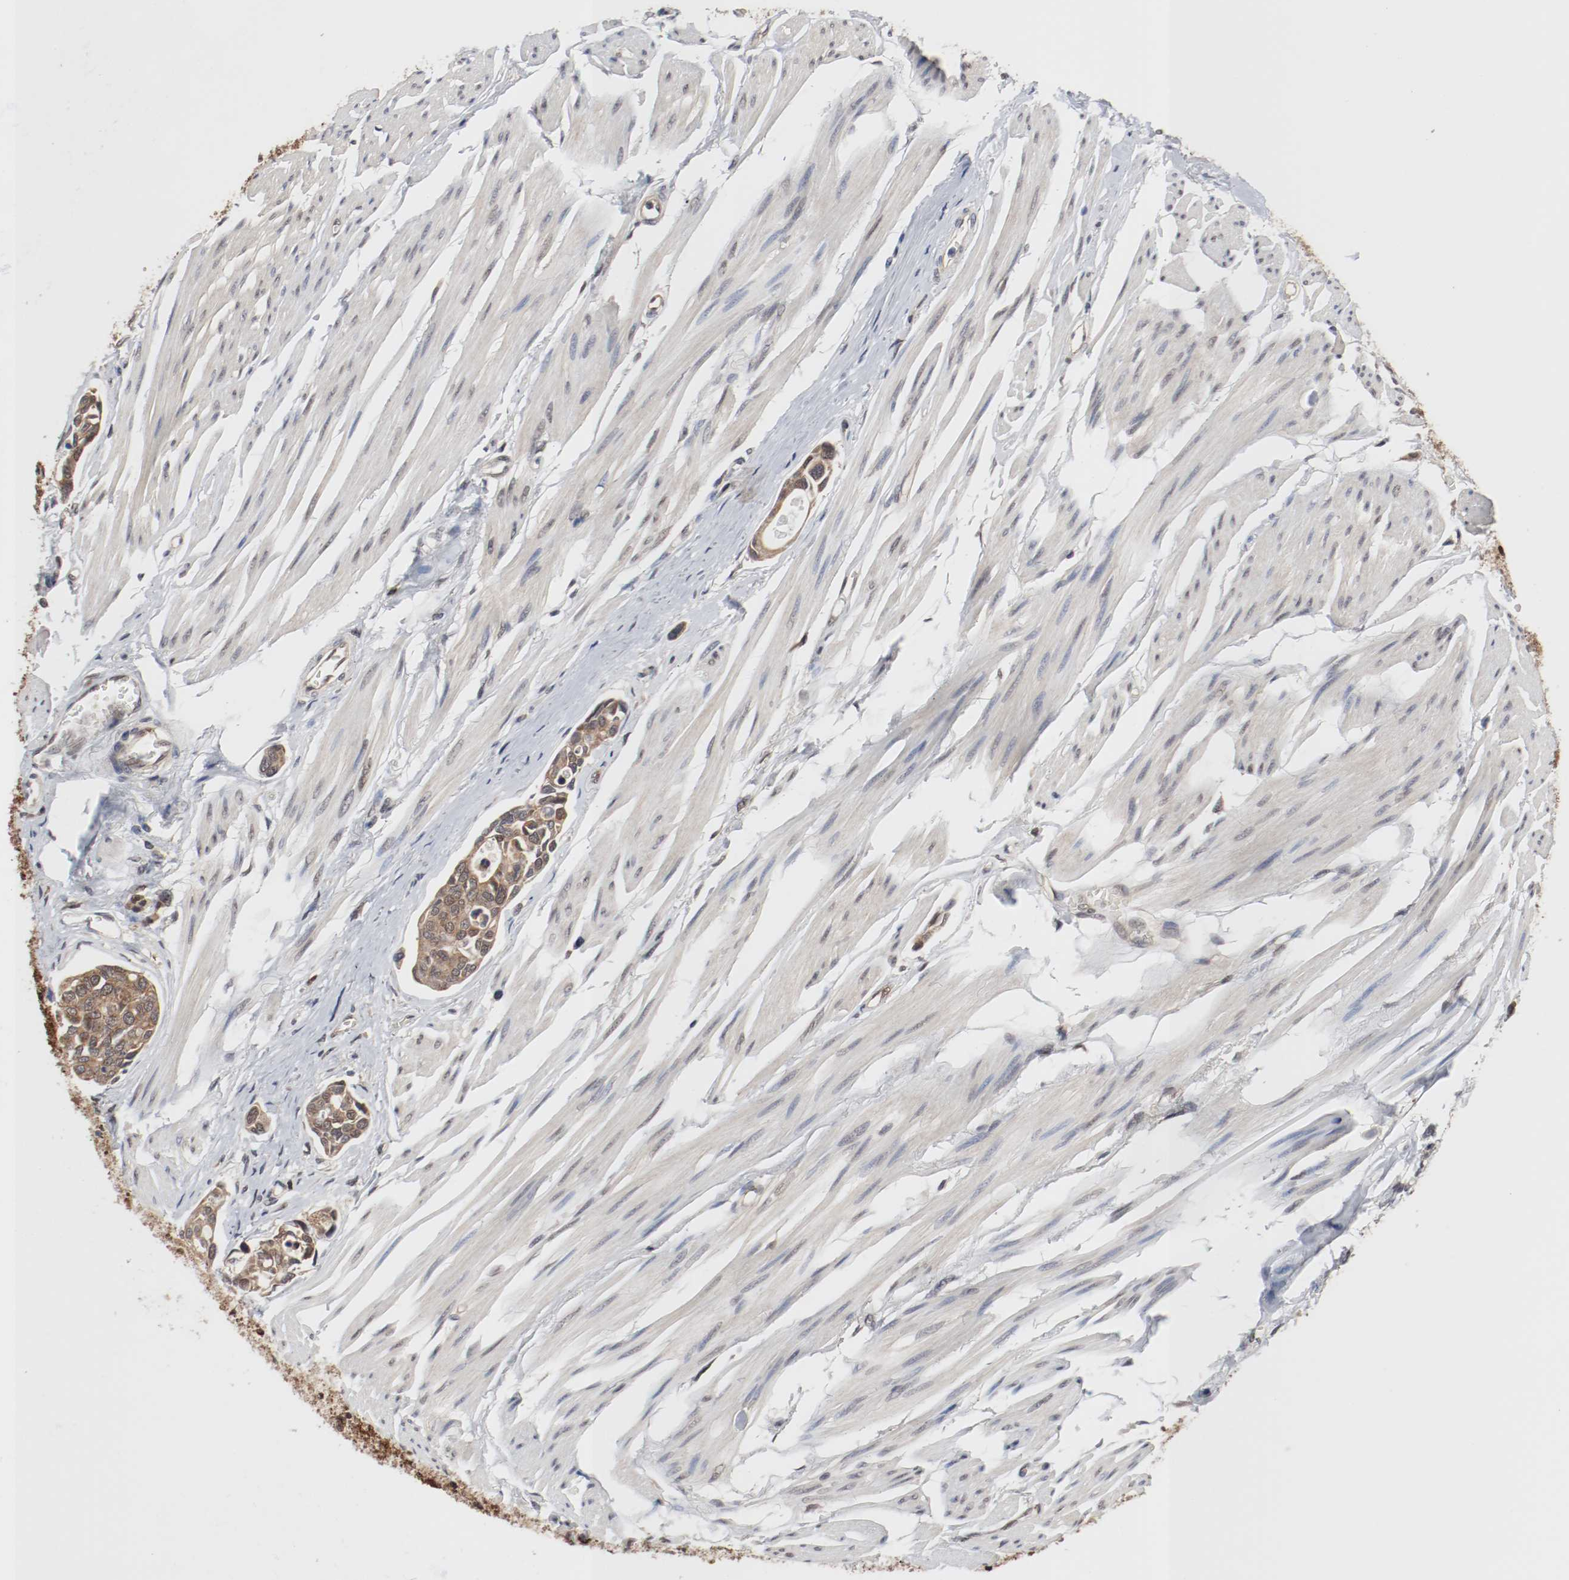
{"staining": {"intensity": "moderate", "quantity": ">75%", "location": "cytoplasmic/membranous"}, "tissue": "urothelial cancer", "cell_type": "Tumor cells", "image_type": "cancer", "snomed": [{"axis": "morphology", "description": "Urothelial carcinoma, High grade"}, {"axis": "topography", "description": "Urinary bladder"}], "caption": "Immunohistochemistry micrograph of urothelial carcinoma (high-grade) stained for a protein (brown), which displays medium levels of moderate cytoplasmic/membranous expression in about >75% of tumor cells.", "gene": "AFG3L2", "patient": {"sex": "male", "age": 78}}